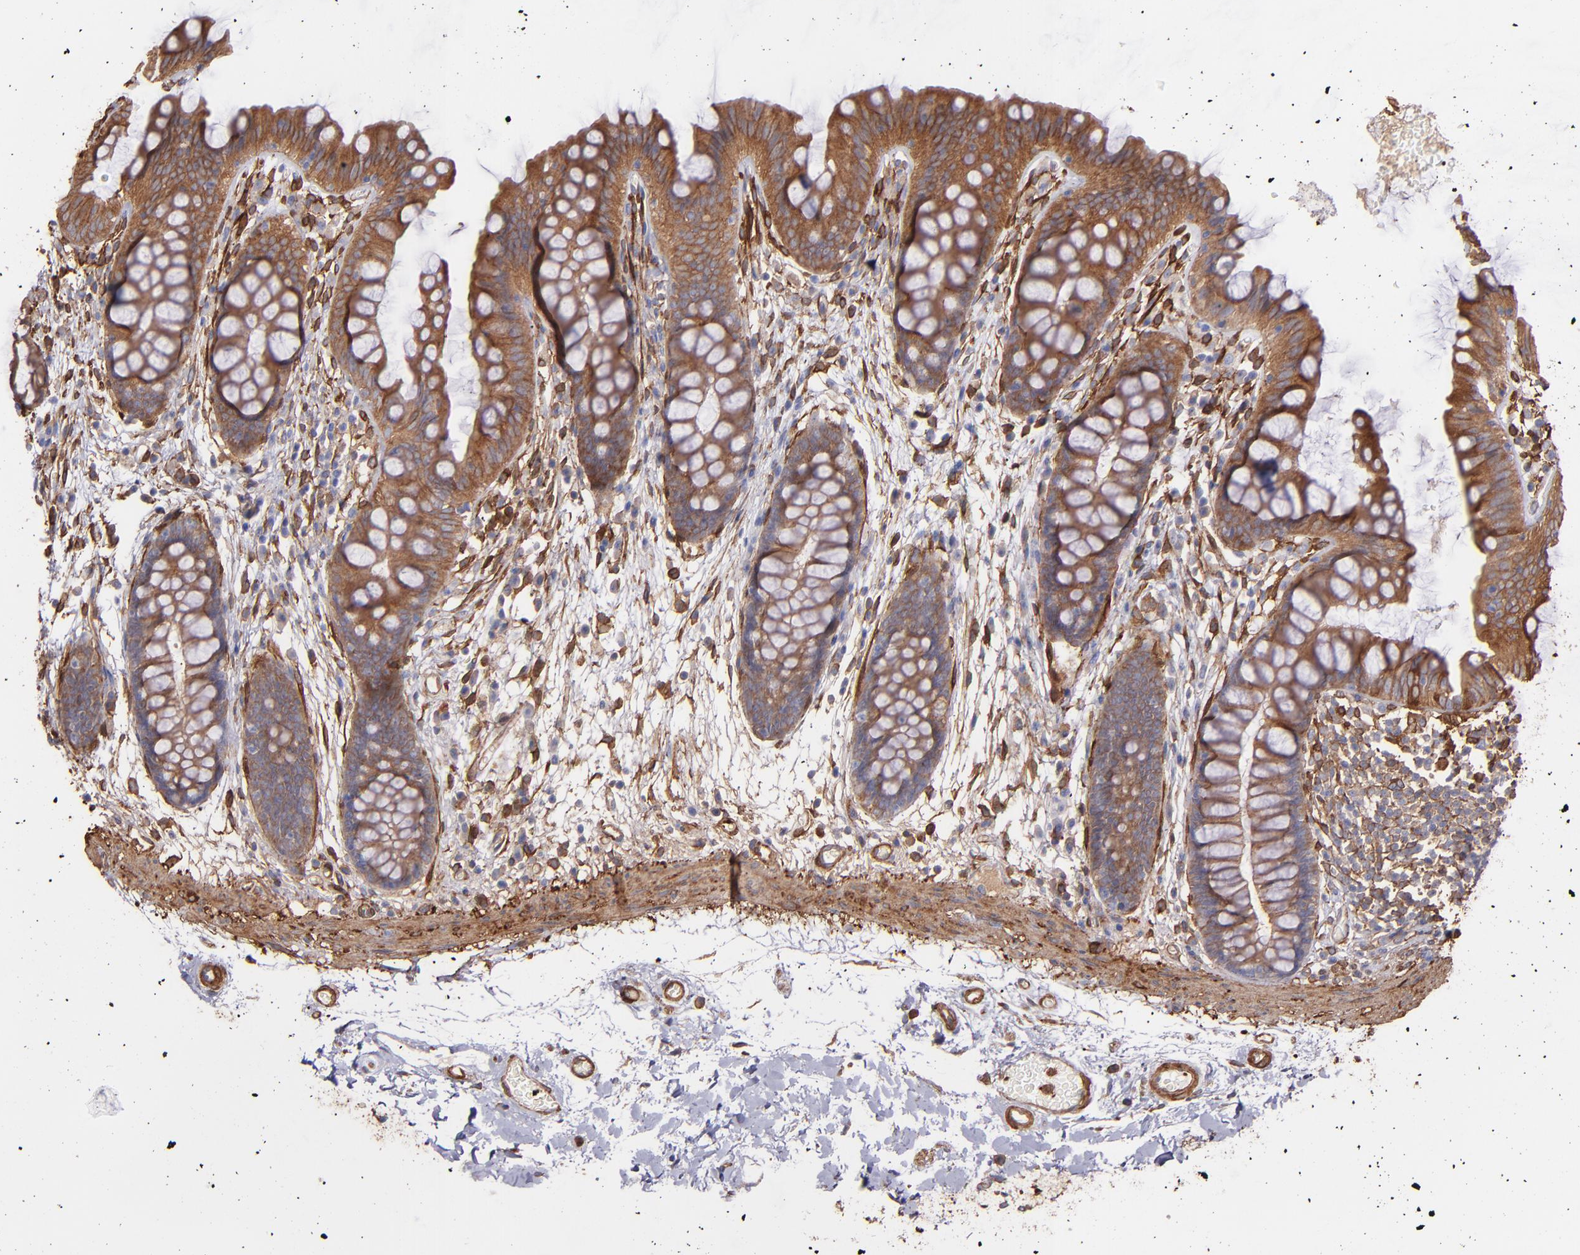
{"staining": {"intensity": "moderate", "quantity": ">75%", "location": "cytoplasmic/membranous"}, "tissue": "colon", "cell_type": "Endothelial cells", "image_type": "normal", "snomed": [{"axis": "morphology", "description": "Normal tissue, NOS"}, {"axis": "topography", "description": "Smooth muscle"}, {"axis": "topography", "description": "Colon"}], "caption": "High-power microscopy captured an IHC histopathology image of benign colon, revealing moderate cytoplasmic/membranous staining in about >75% of endothelial cells. The staining was performed using DAB, with brown indicating positive protein expression. Nuclei are stained blue with hematoxylin.", "gene": "VCL", "patient": {"sex": "male", "age": 67}}